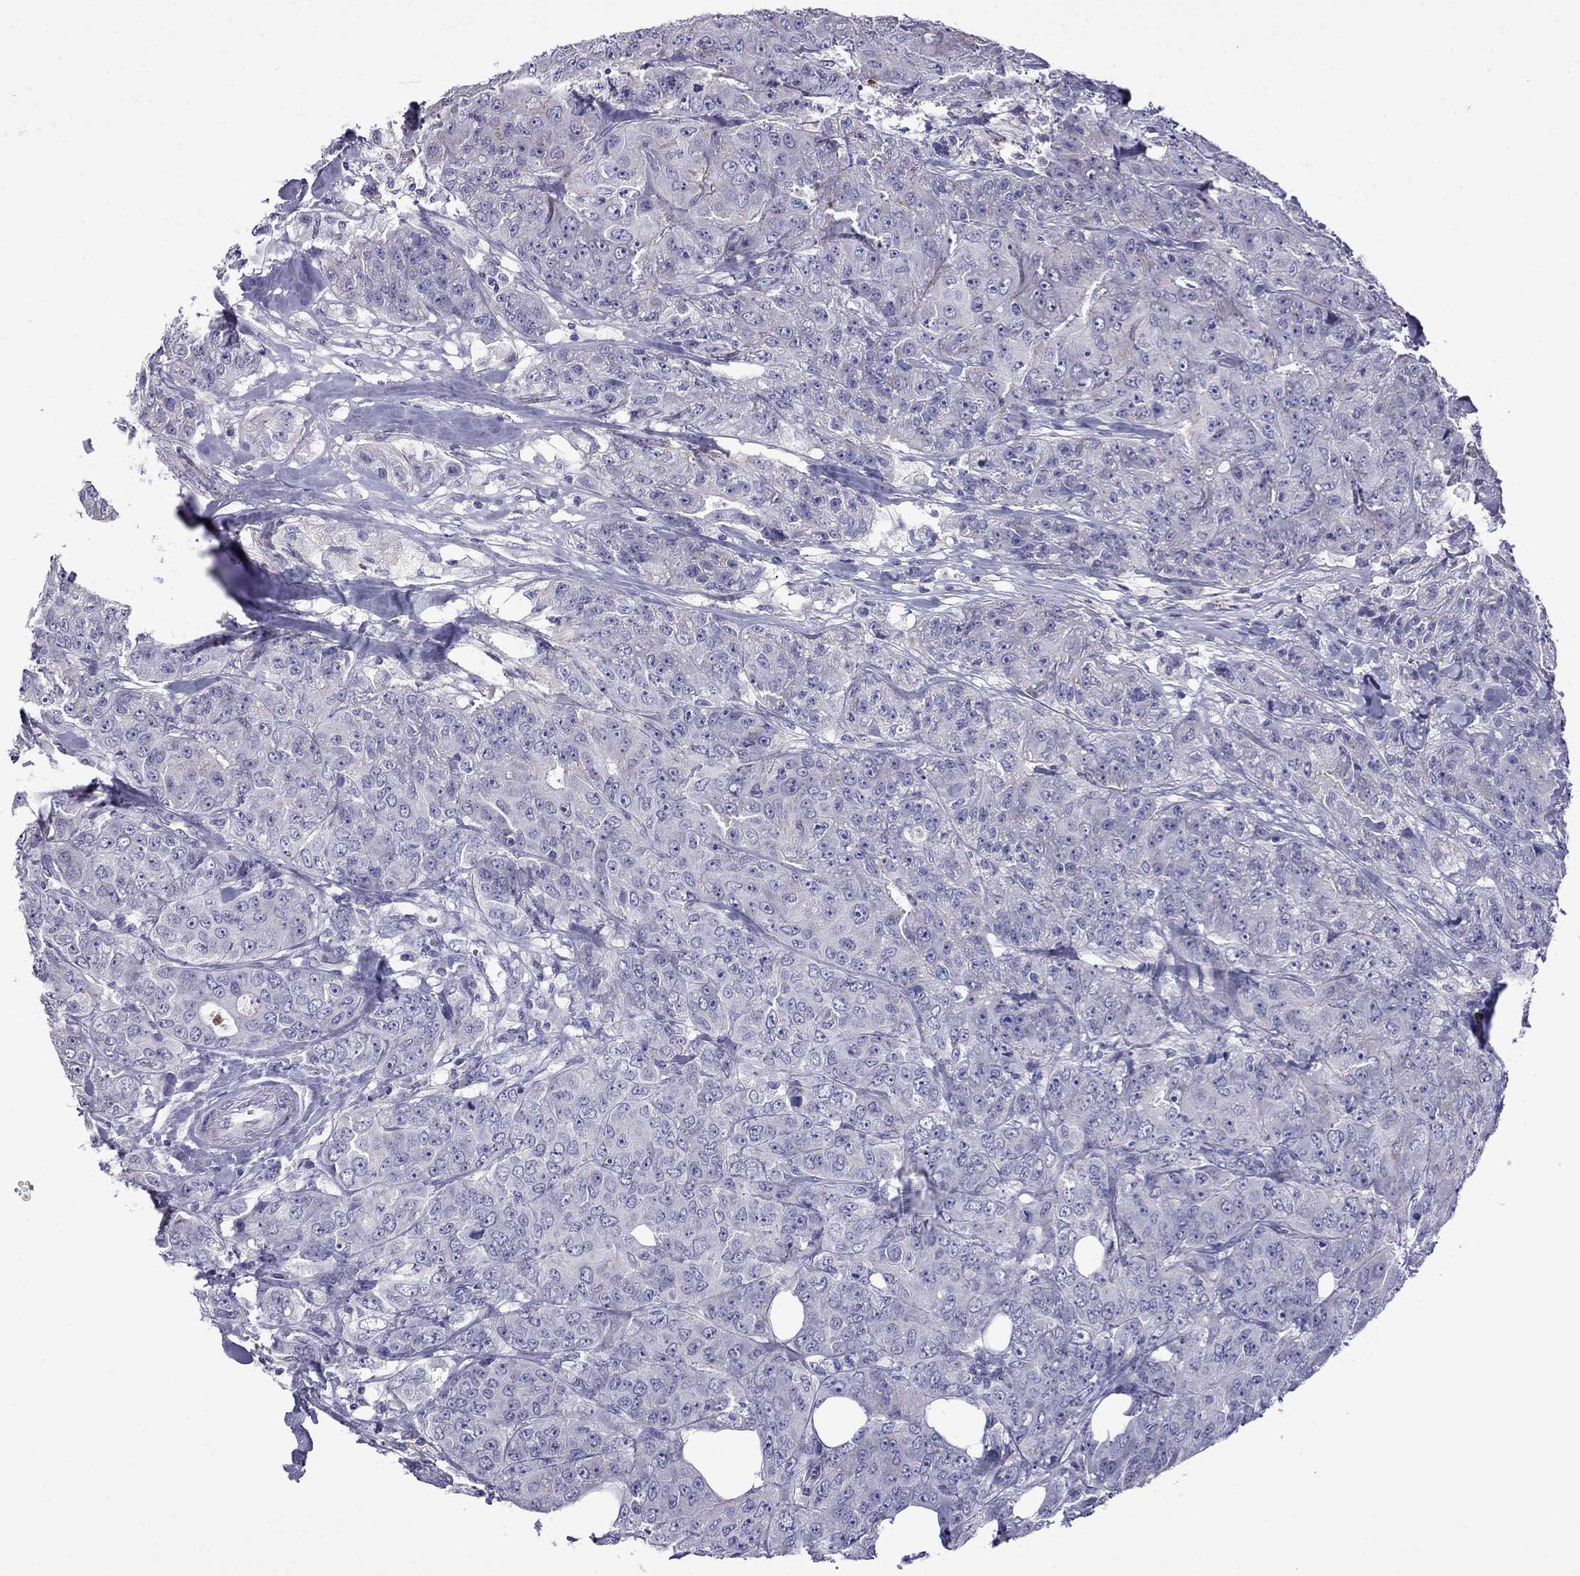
{"staining": {"intensity": "negative", "quantity": "none", "location": "none"}, "tissue": "breast cancer", "cell_type": "Tumor cells", "image_type": "cancer", "snomed": [{"axis": "morphology", "description": "Duct carcinoma"}, {"axis": "topography", "description": "Breast"}], "caption": "Immunohistochemistry (IHC) of human breast cancer shows no staining in tumor cells.", "gene": "STAR", "patient": {"sex": "female", "age": 43}}